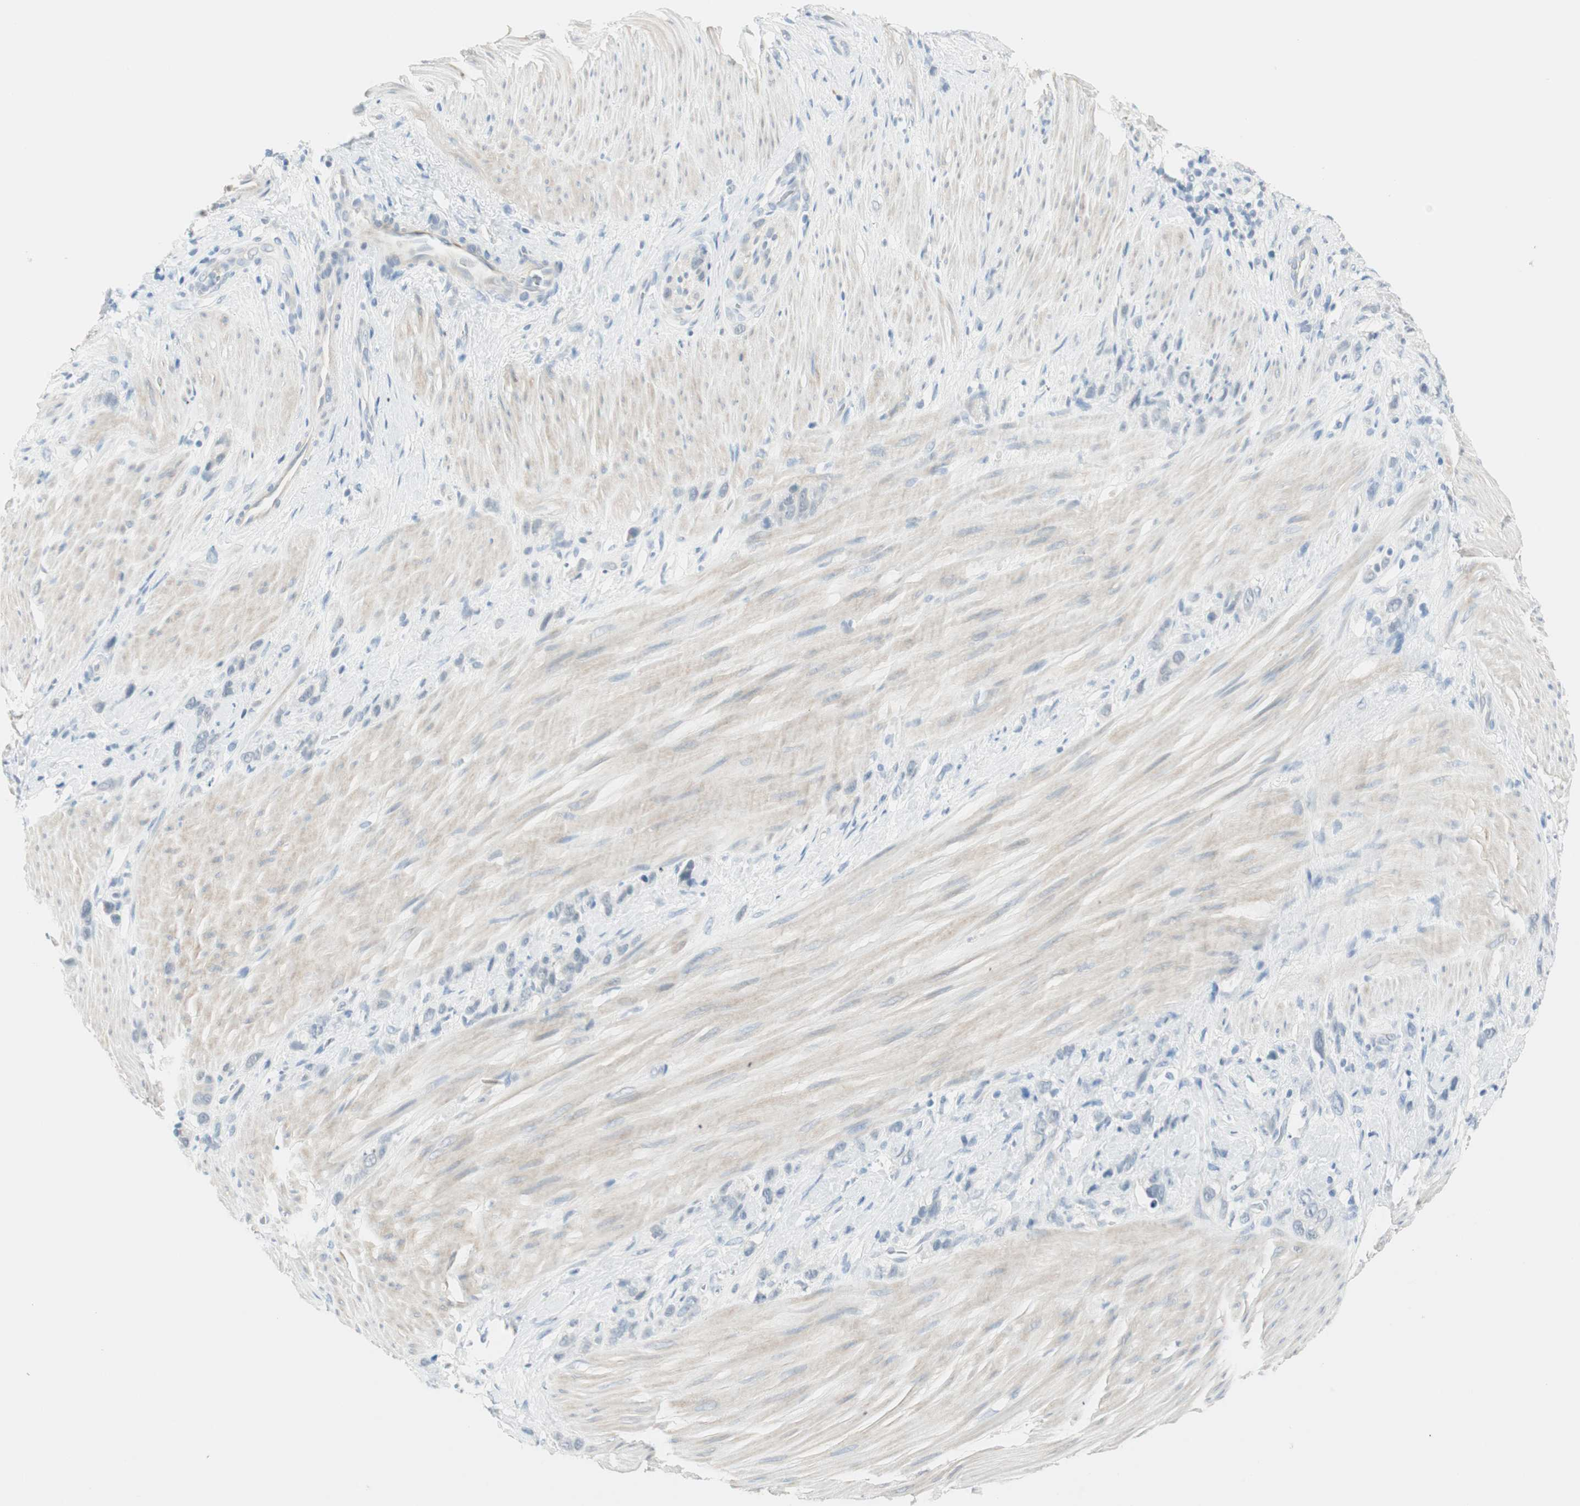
{"staining": {"intensity": "negative", "quantity": "none", "location": "none"}, "tissue": "stomach cancer", "cell_type": "Tumor cells", "image_type": "cancer", "snomed": [{"axis": "morphology", "description": "Normal tissue, NOS"}, {"axis": "morphology", "description": "Adenocarcinoma, NOS"}, {"axis": "morphology", "description": "Adenocarcinoma, High grade"}, {"axis": "topography", "description": "Stomach, upper"}, {"axis": "topography", "description": "Stomach"}], "caption": "This is a histopathology image of IHC staining of adenocarcinoma (high-grade) (stomach), which shows no staining in tumor cells.", "gene": "MLLT10", "patient": {"sex": "female", "age": 65}}